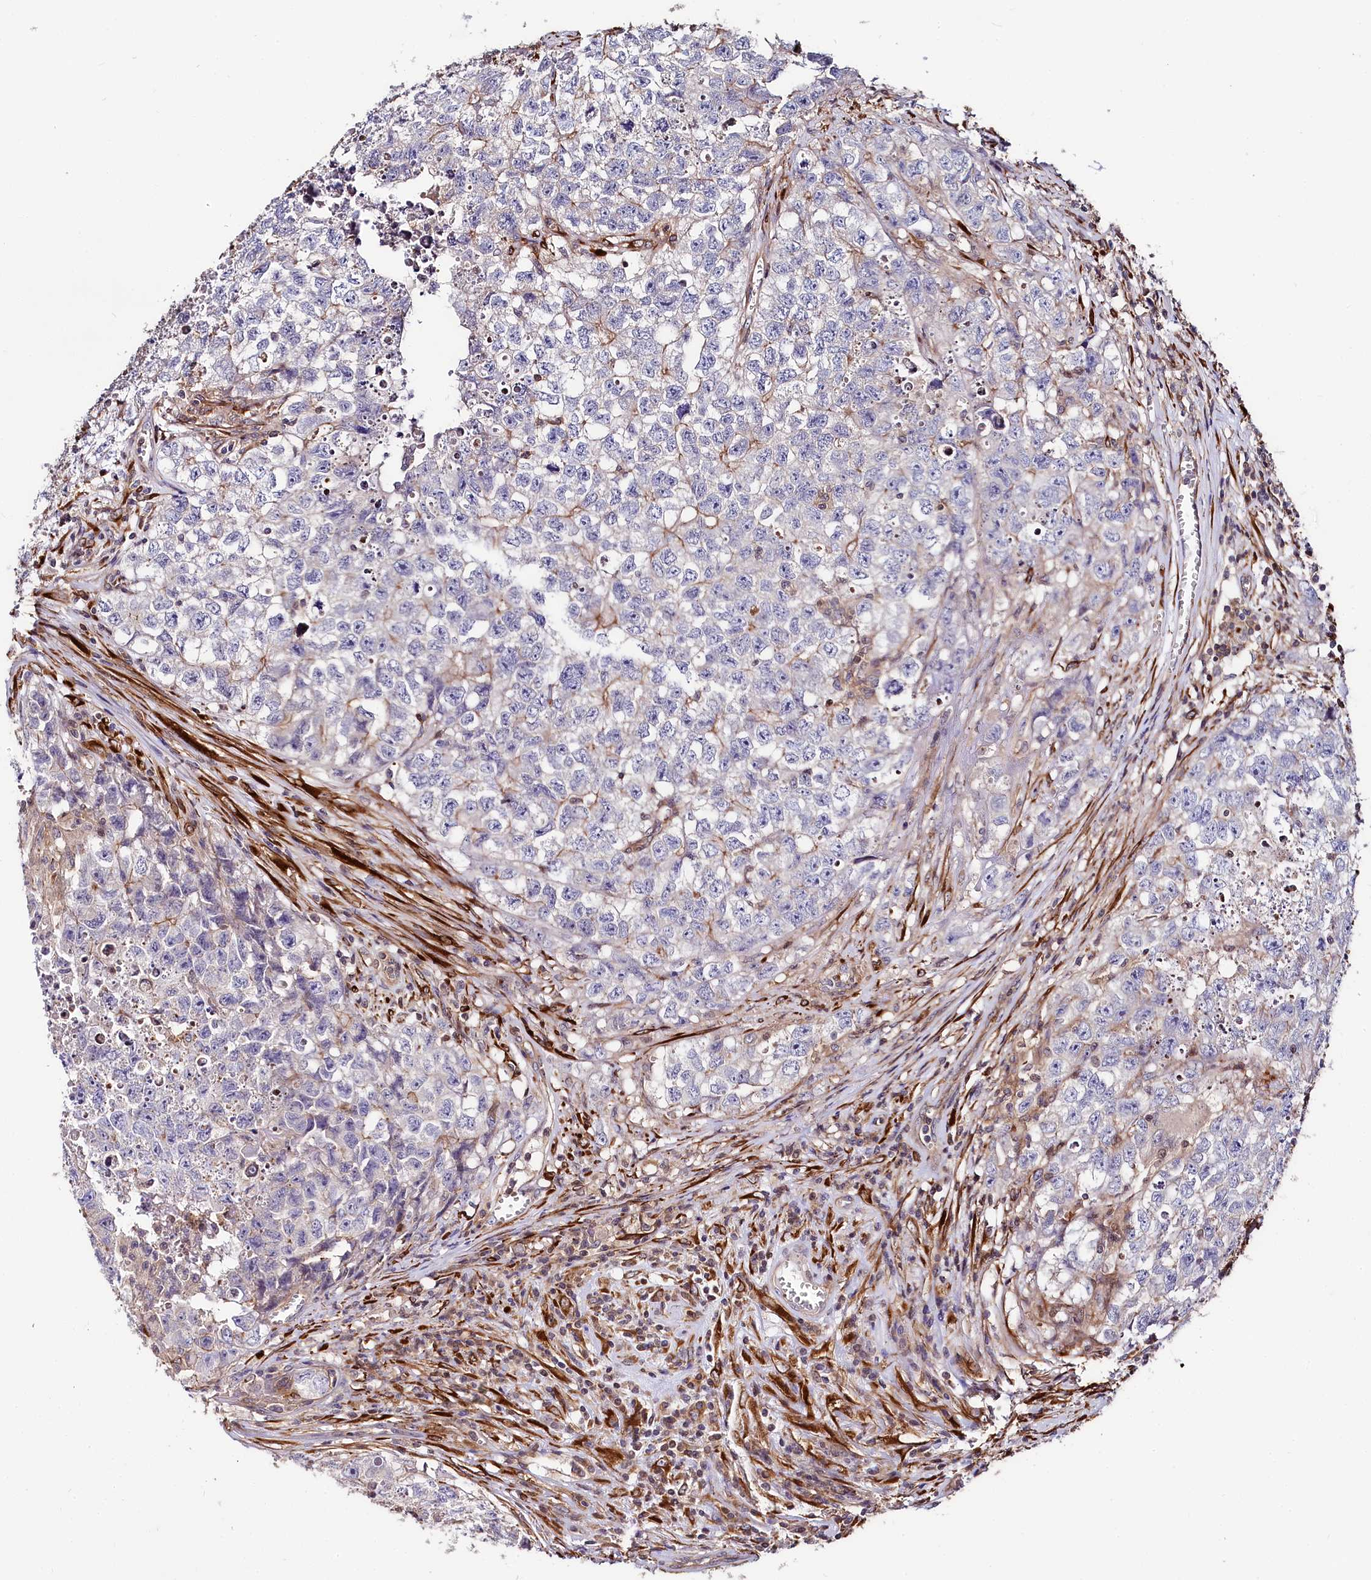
{"staining": {"intensity": "negative", "quantity": "none", "location": "none"}, "tissue": "testis cancer", "cell_type": "Tumor cells", "image_type": "cancer", "snomed": [{"axis": "morphology", "description": "Seminoma, NOS"}, {"axis": "morphology", "description": "Carcinoma, Embryonal, NOS"}, {"axis": "topography", "description": "Testis"}], "caption": "Tumor cells are negative for brown protein staining in testis embryonal carcinoma.", "gene": "FCHSD2", "patient": {"sex": "male", "age": 43}}